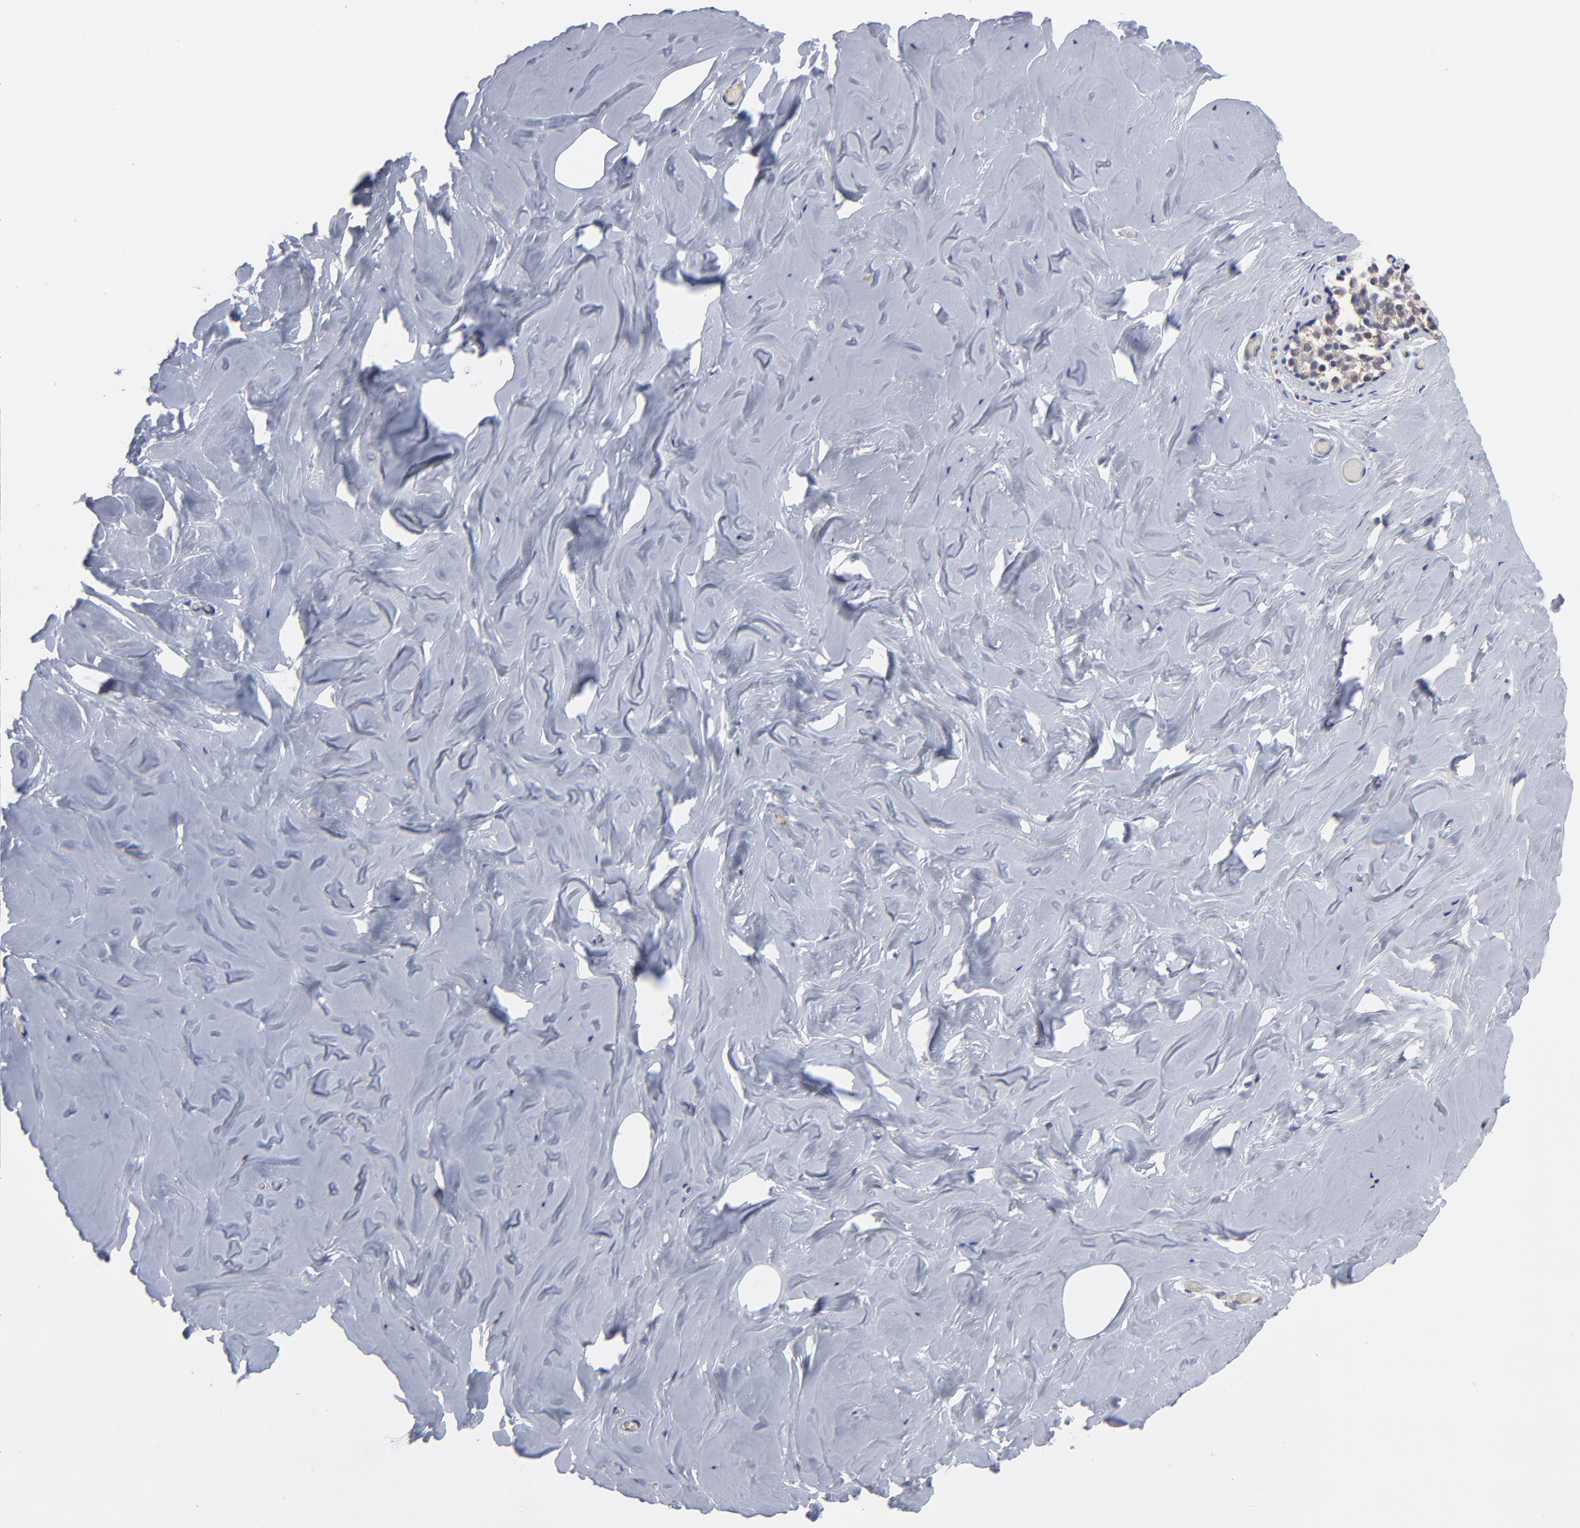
{"staining": {"intensity": "negative", "quantity": "none", "location": "none"}, "tissue": "breast", "cell_type": "Adipocytes", "image_type": "normal", "snomed": [{"axis": "morphology", "description": "Normal tissue, NOS"}, {"axis": "topography", "description": "Breast"}], "caption": "Immunohistochemistry of normal breast demonstrates no expression in adipocytes.", "gene": "CASP3", "patient": {"sex": "female", "age": 75}}